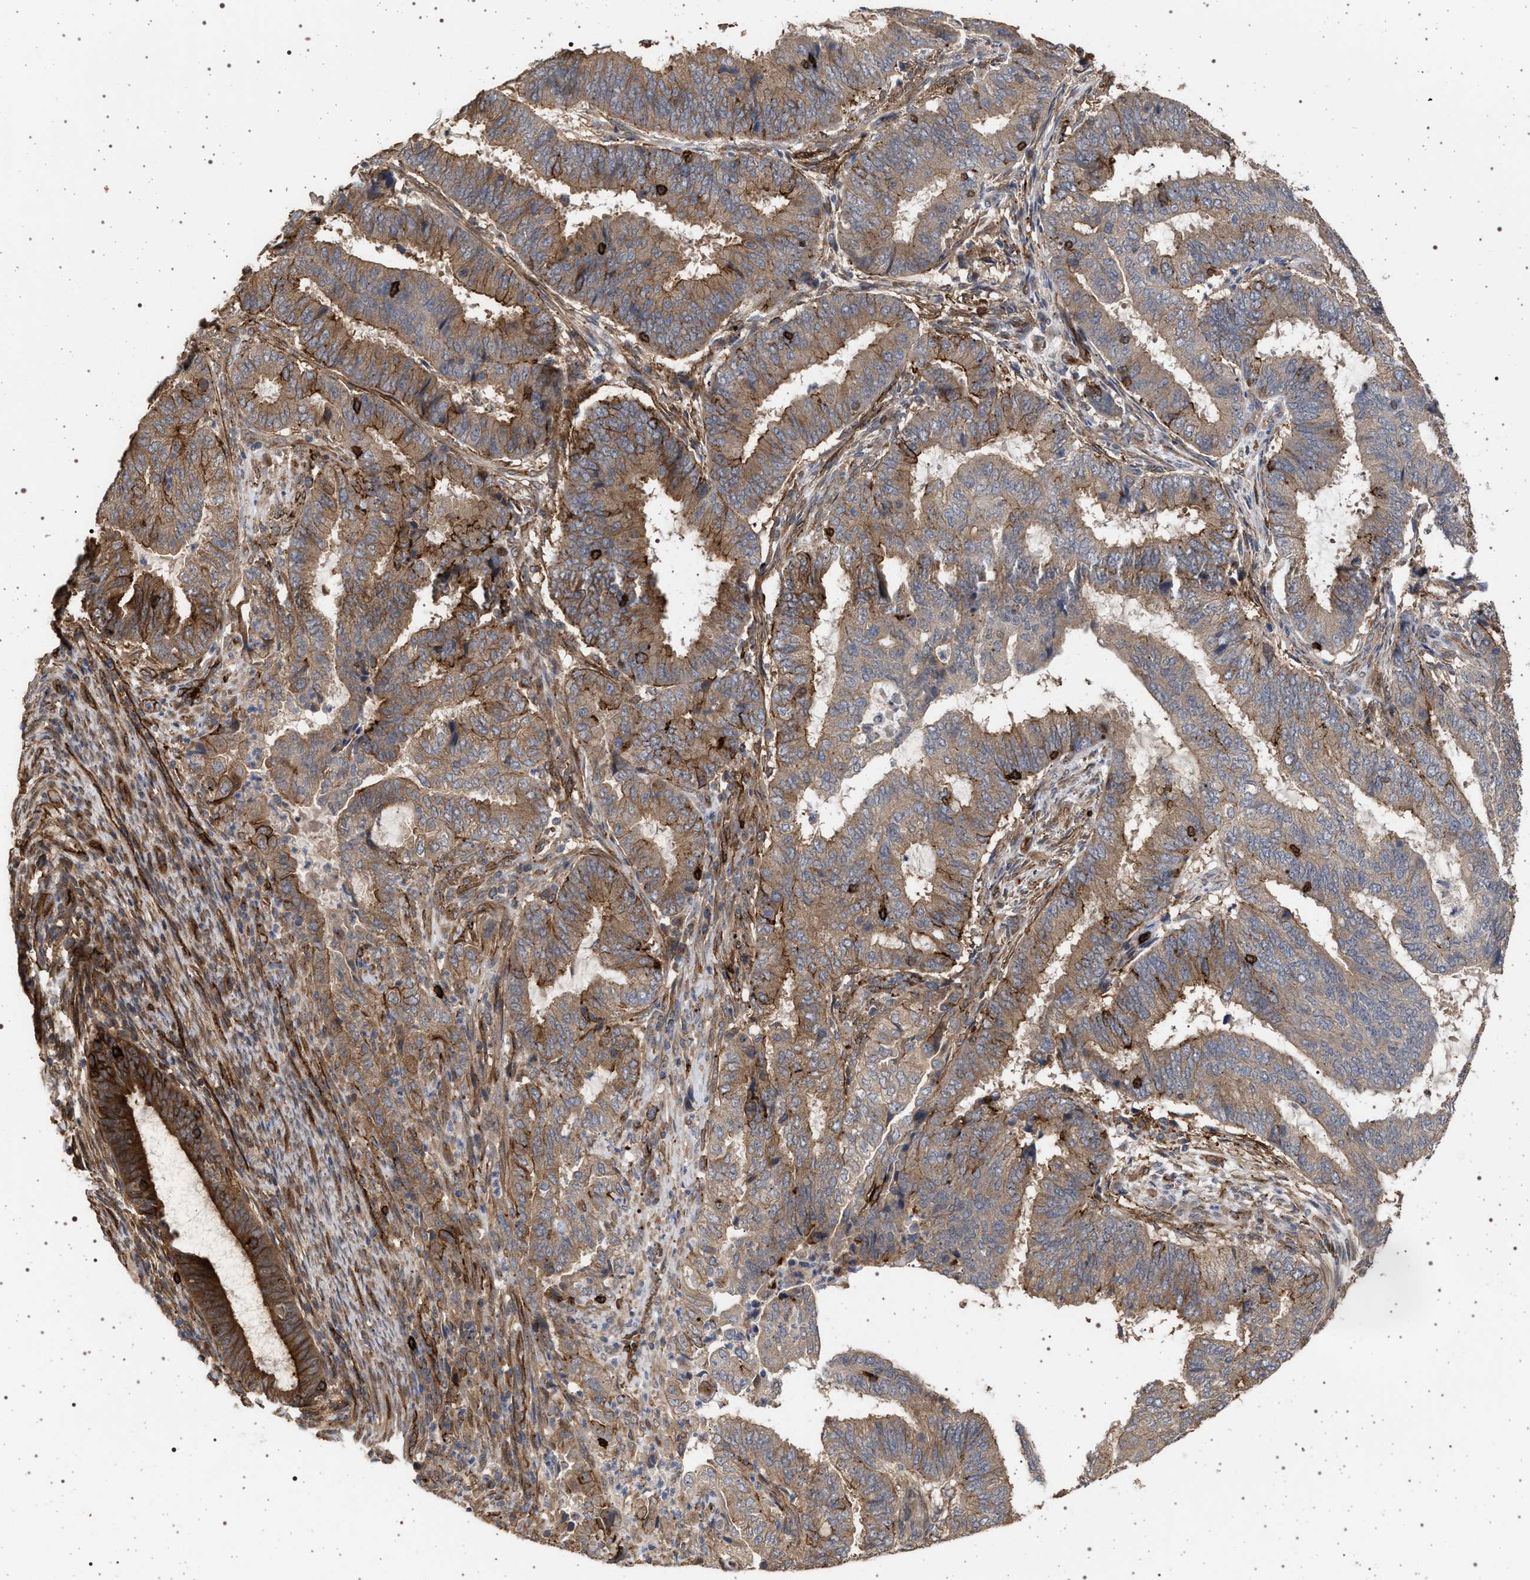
{"staining": {"intensity": "strong", "quantity": ">75%", "location": "cytoplasmic/membranous"}, "tissue": "endometrial cancer", "cell_type": "Tumor cells", "image_type": "cancer", "snomed": [{"axis": "morphology", "description": "Adenocarcinoma, NOS"}, {"axis": "topography", "description": "Endometrium"}], "caption": "Endometrial adenocarcinoma stained for a protein exhibits strong cytoplasmic/membranous positivity in tumor cells.", "gene": "IFT20", "patient": {"sex": "female", "age": 51}}